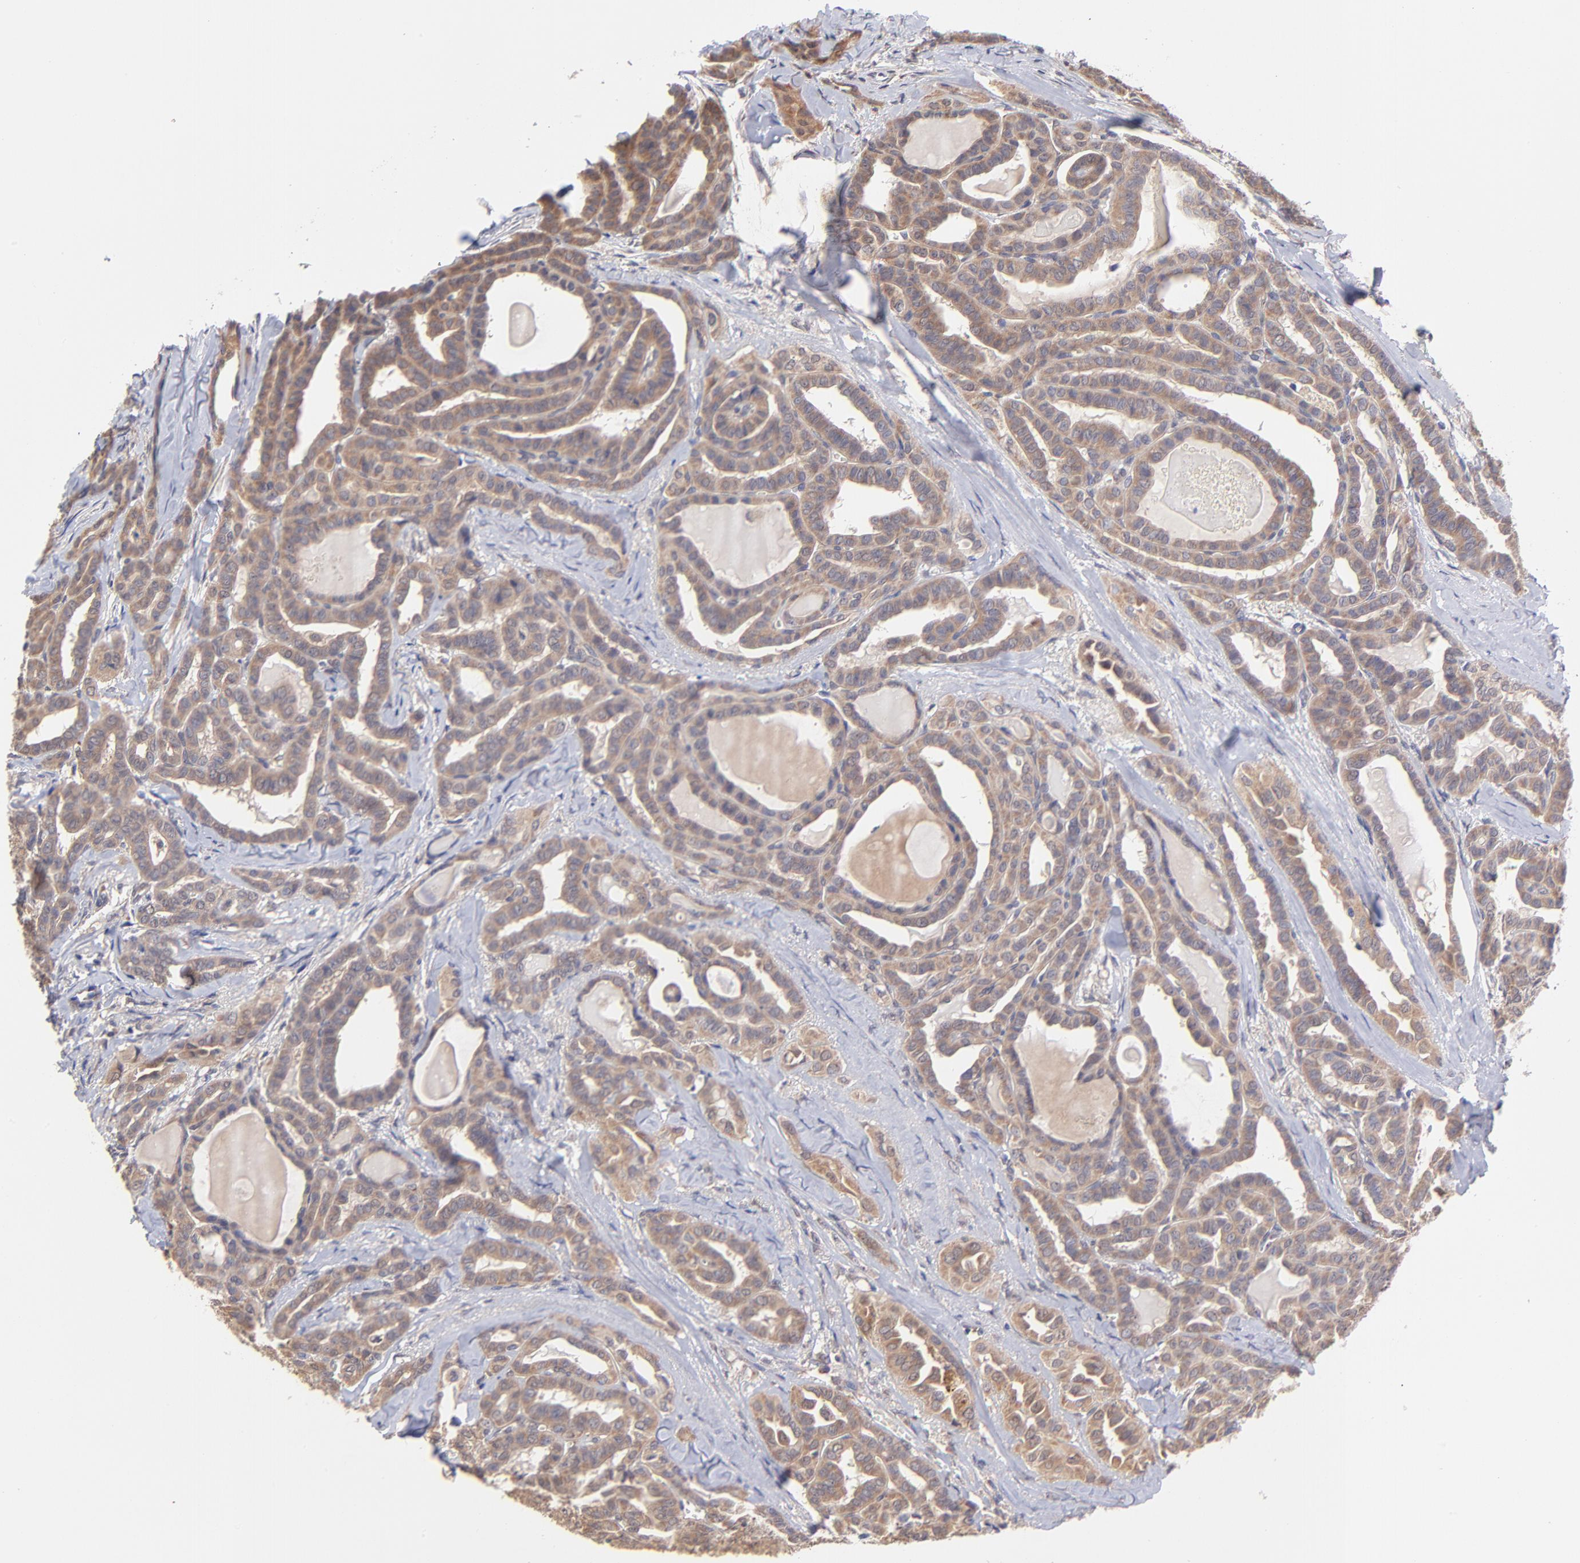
{"staining": {"intensity": "moderate", "quantity": ">75%", "location": "cytoplasmic/membranous"}, "tissue": "thyroid cancer", "cell_type": "Tumor cells", "image_type": "cancer", "snomed": [{"axis": "morphology", "description": "Carcinoma, NOS"}, {"axis": "topography", "description": "Thyroid gland"}], "caption": "Immunohistochemistry (IHC) staining of thyroid carcinoma, which demonstrates medium levels of moderate cytoplasmic/membranous expression in about >75% of tumor cells indicating moderate cytoplasmic/membranous protein expression. The staining was performed using DAB (brown) for protein detection and nuclei were counterstained in hematoxylin (blue).", "gene": "UBE2H", "patient": {"sex": "female", "age": 91}}